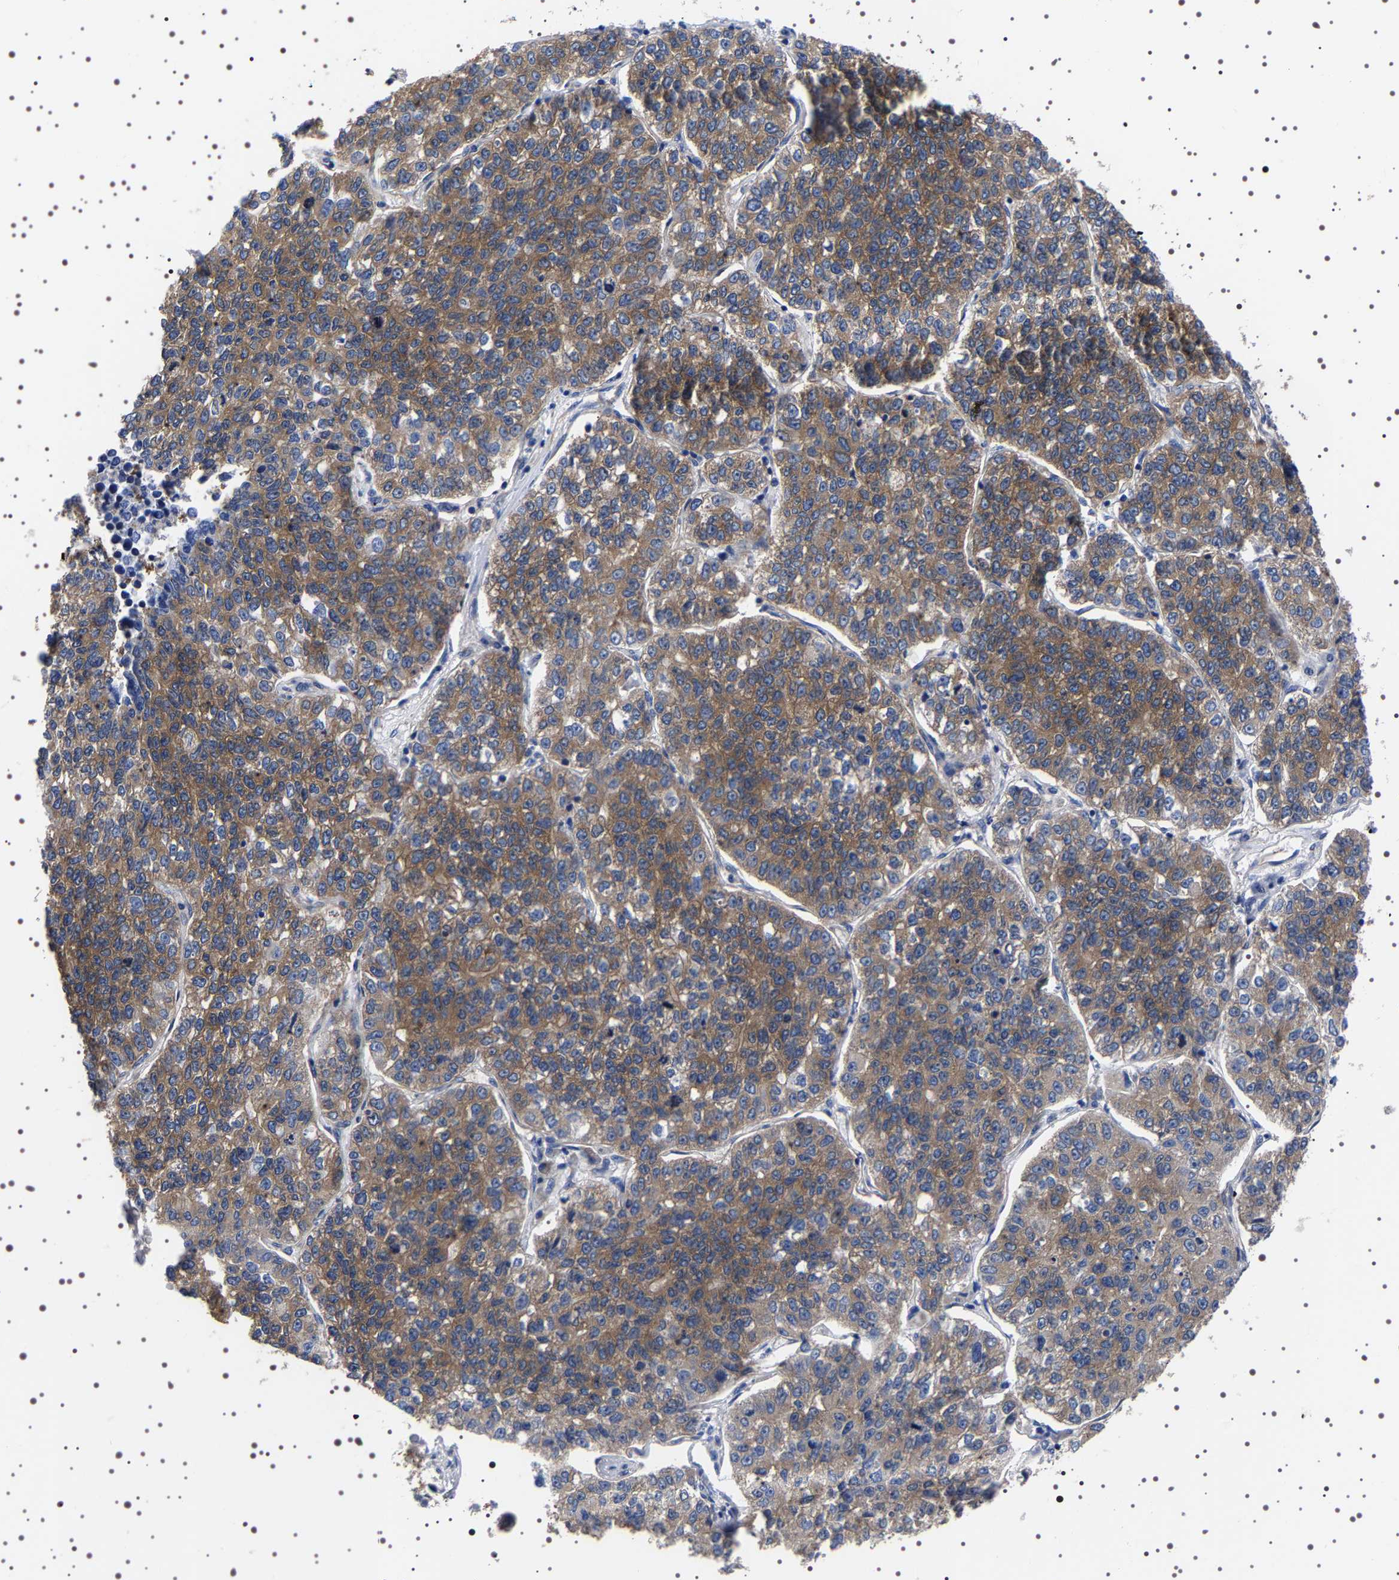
{"staining": {"intensity": "moderate", "quantity": ">75%", "location": "cytoplasmic/membranous"}, "tissue": "lung cancer", "cell_type": "Tumor cells", "image_type": "cancer", "snomed": [{"axis": "morphology", "description": "Adenocarcinoma, NOS"}, {"axis": "topography", "description": "Lung"}], "caption": "Protein staining shows moderate cytoplasmic/membranous expression in about >75% of tumor cells in lung cancer (adenocarcinoma).", "gene": "DARS1", "patient": {"sex": "male", "age": 49}}